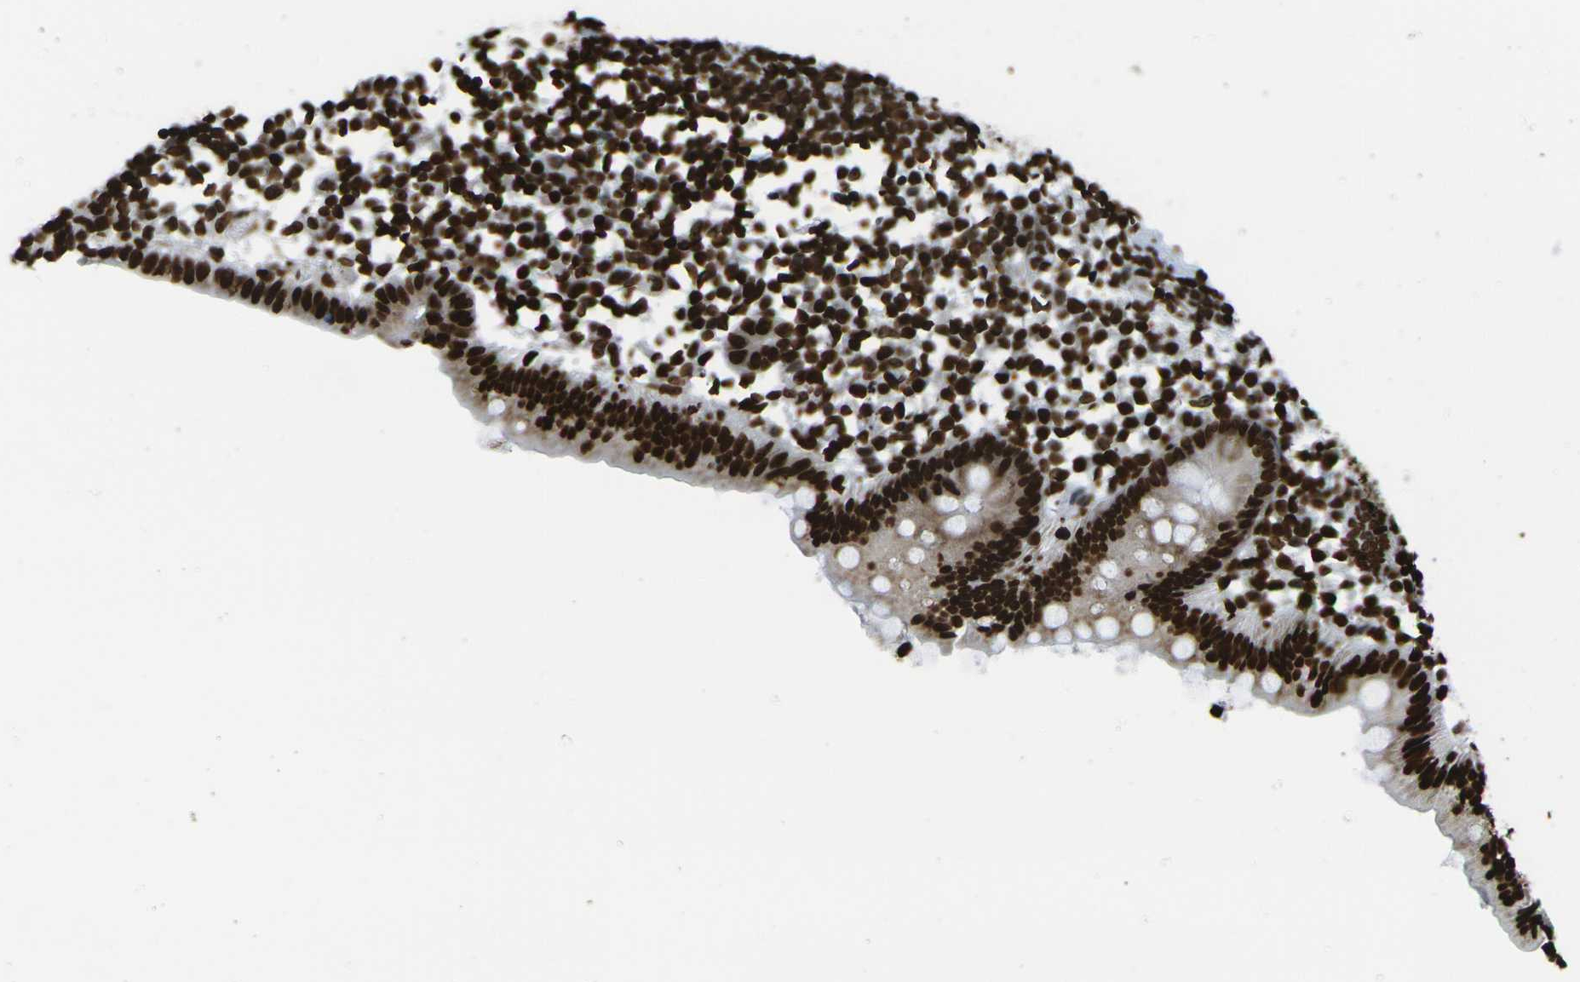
{"staining": {"intensity": "strong", "quantity": ">75%", "location": "nuclear"}, "tissue": "appendix", "cell_type": "Glandular cells", "image_type": "normal", "snomed": [{"axis": "morphology", "description": "Normal tissue, NOS"}, {"axis": "topography", "description": "Appendix"}], "caption": "Immunohistochemical staining of normal human appendix displays >75% levels of strong nuclear protein expression in about >75% of glandular cells. (IHC, brightfield microscopy, high magnification).", "gene": "H1", "patient": {"sex": "female", "age": 20}}